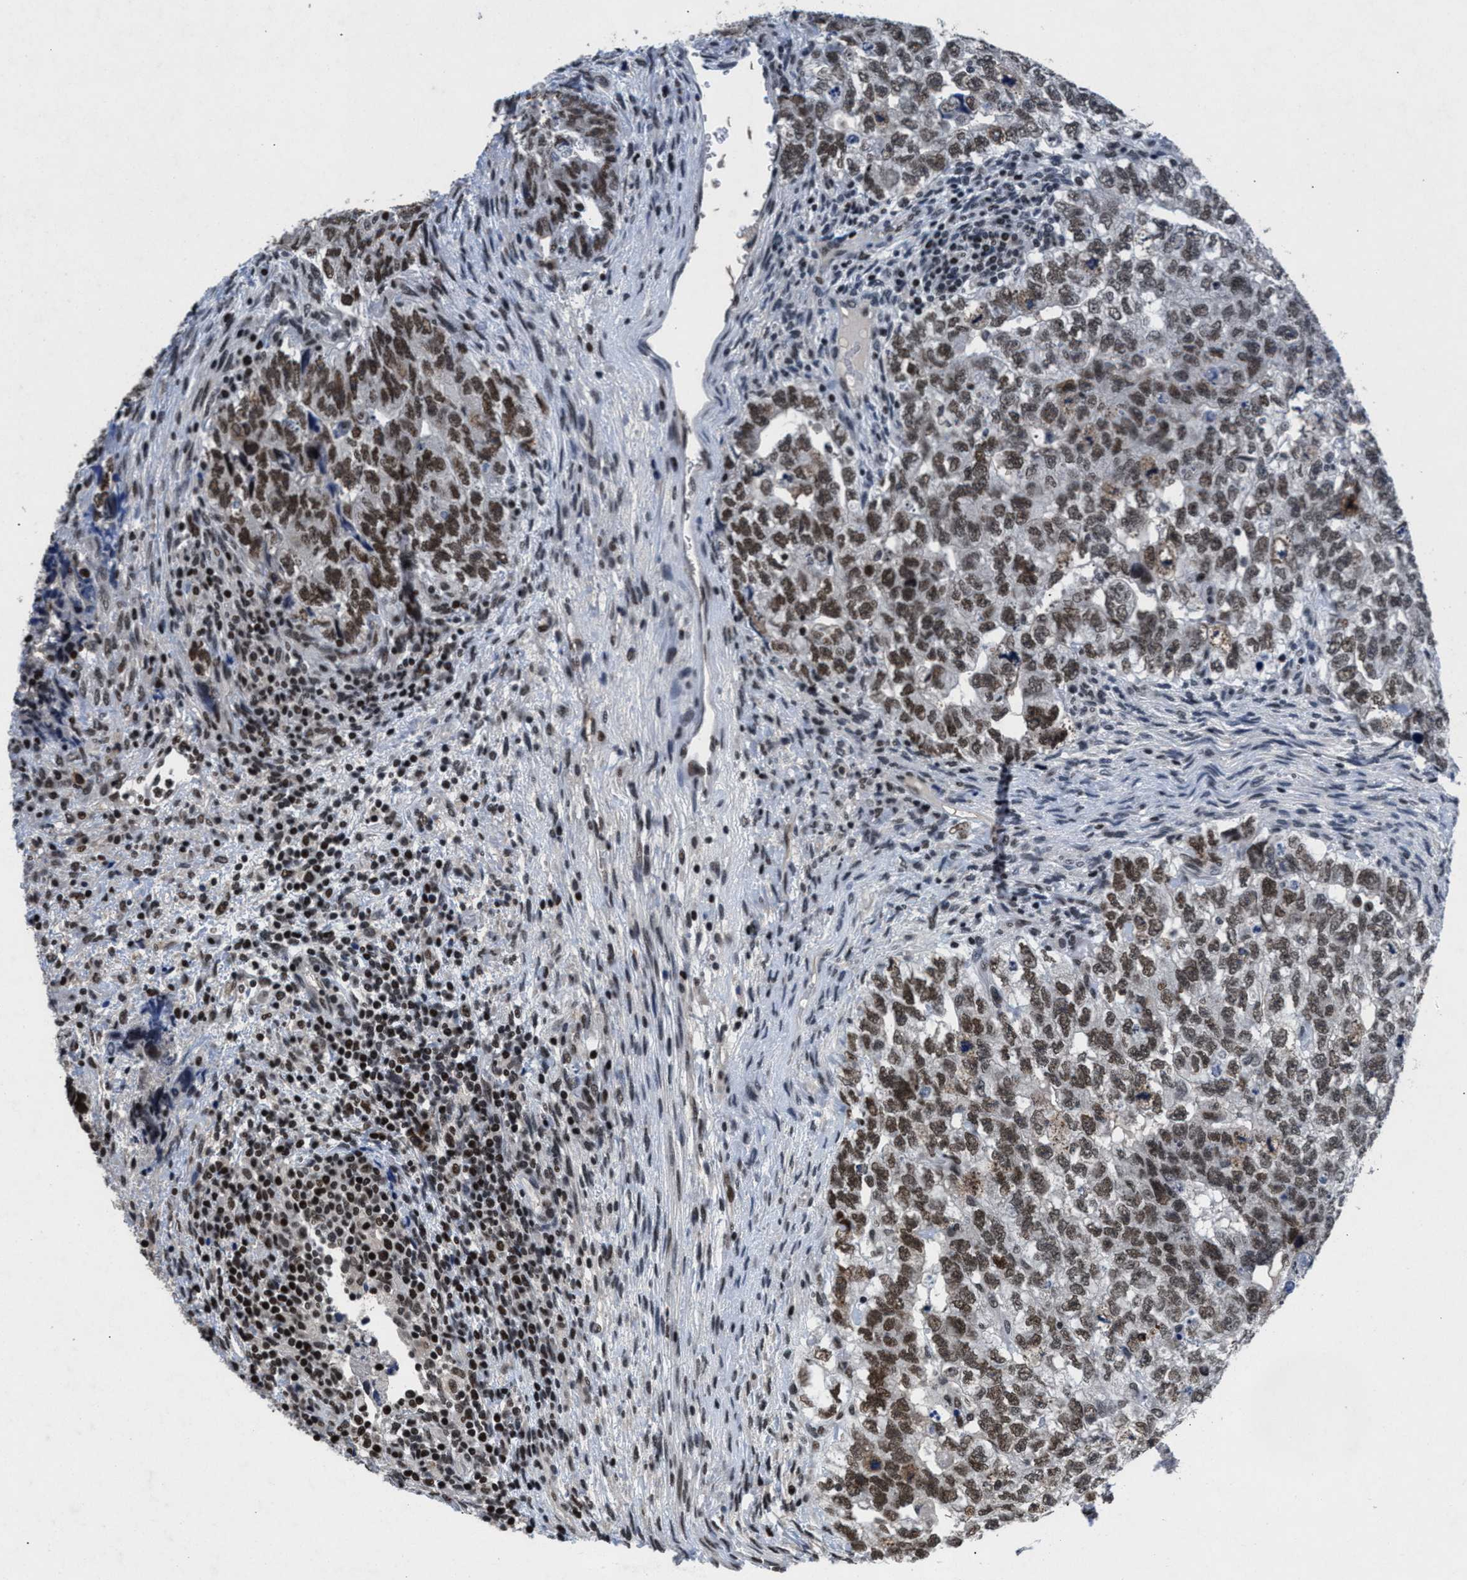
{"staining": {"intensity": "moderate", "quantity": ">75%", "location": "nuclear"}, "tissue": "testis cancer", "cell_type": "Tumor cells", "image_type": "cancer", "snomed": [{"axis": "morphology", "description": "Carcinoma, Embryonal, NOS"}, {"axis": "topography", "description": "Testis"}], "caption": "Immunohistochemical staining of human testis cancer (embryonal carcinoma) exhibits moderate nuclear protein expression in about >75% of tumor cells. The protein is shown in brown color, while the nuclei are stained blue.", "gene": "WDR81", "patient": {"sex": "male", "age": 36}}